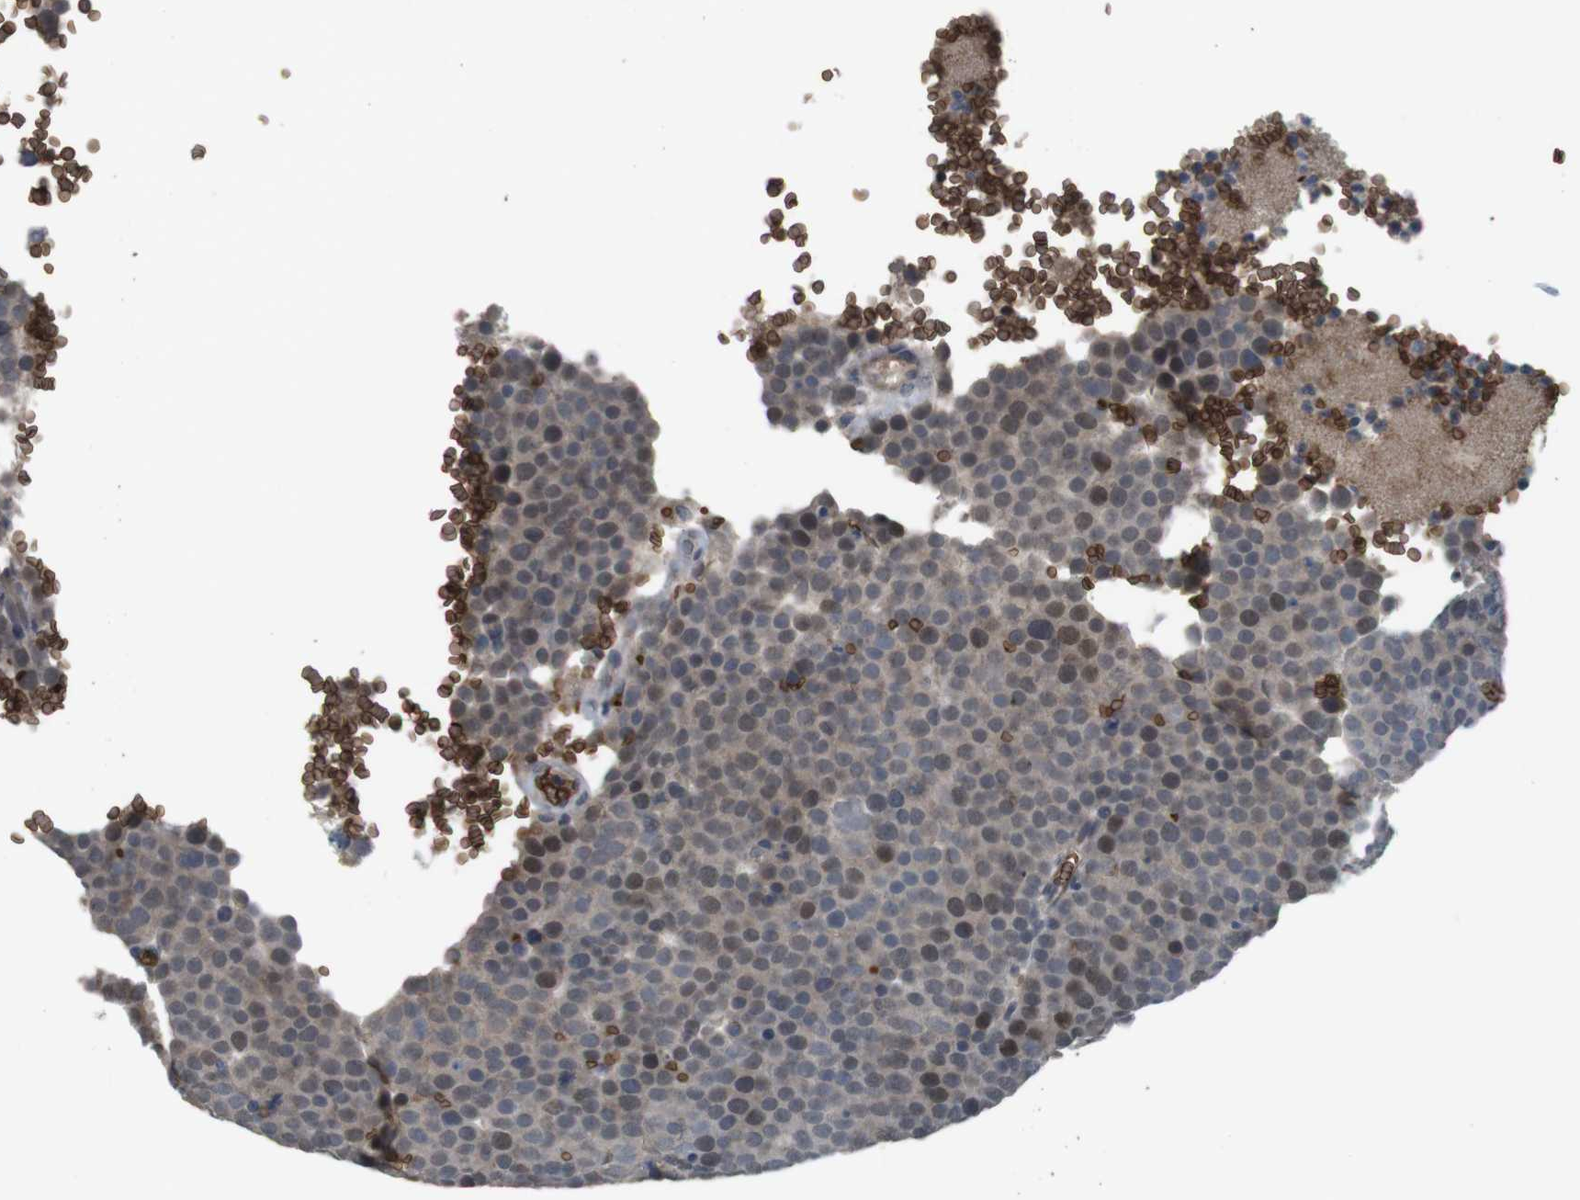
{"staining": {"intensity": "weak", "quantity": ">75%", "location": "cytoplasmic/membranous,nuclear"}, "tissue": "testis cancer", "cell_type": "Tumor cells", "image_type": "cancer", "snomed": [{"axis": "morphology", "description": "Seminoma, NOS"}, {"axis": "topography", "description": "Testis"}], "caption": "Protein staining of testis cancer (seminoma) tissue demonstrates weak cytoplasmic/membranous and nuclear positivity in about >75% of tumor cells.", "gene": "GYPA", "patient": {"sex": "male", "age": 71}}